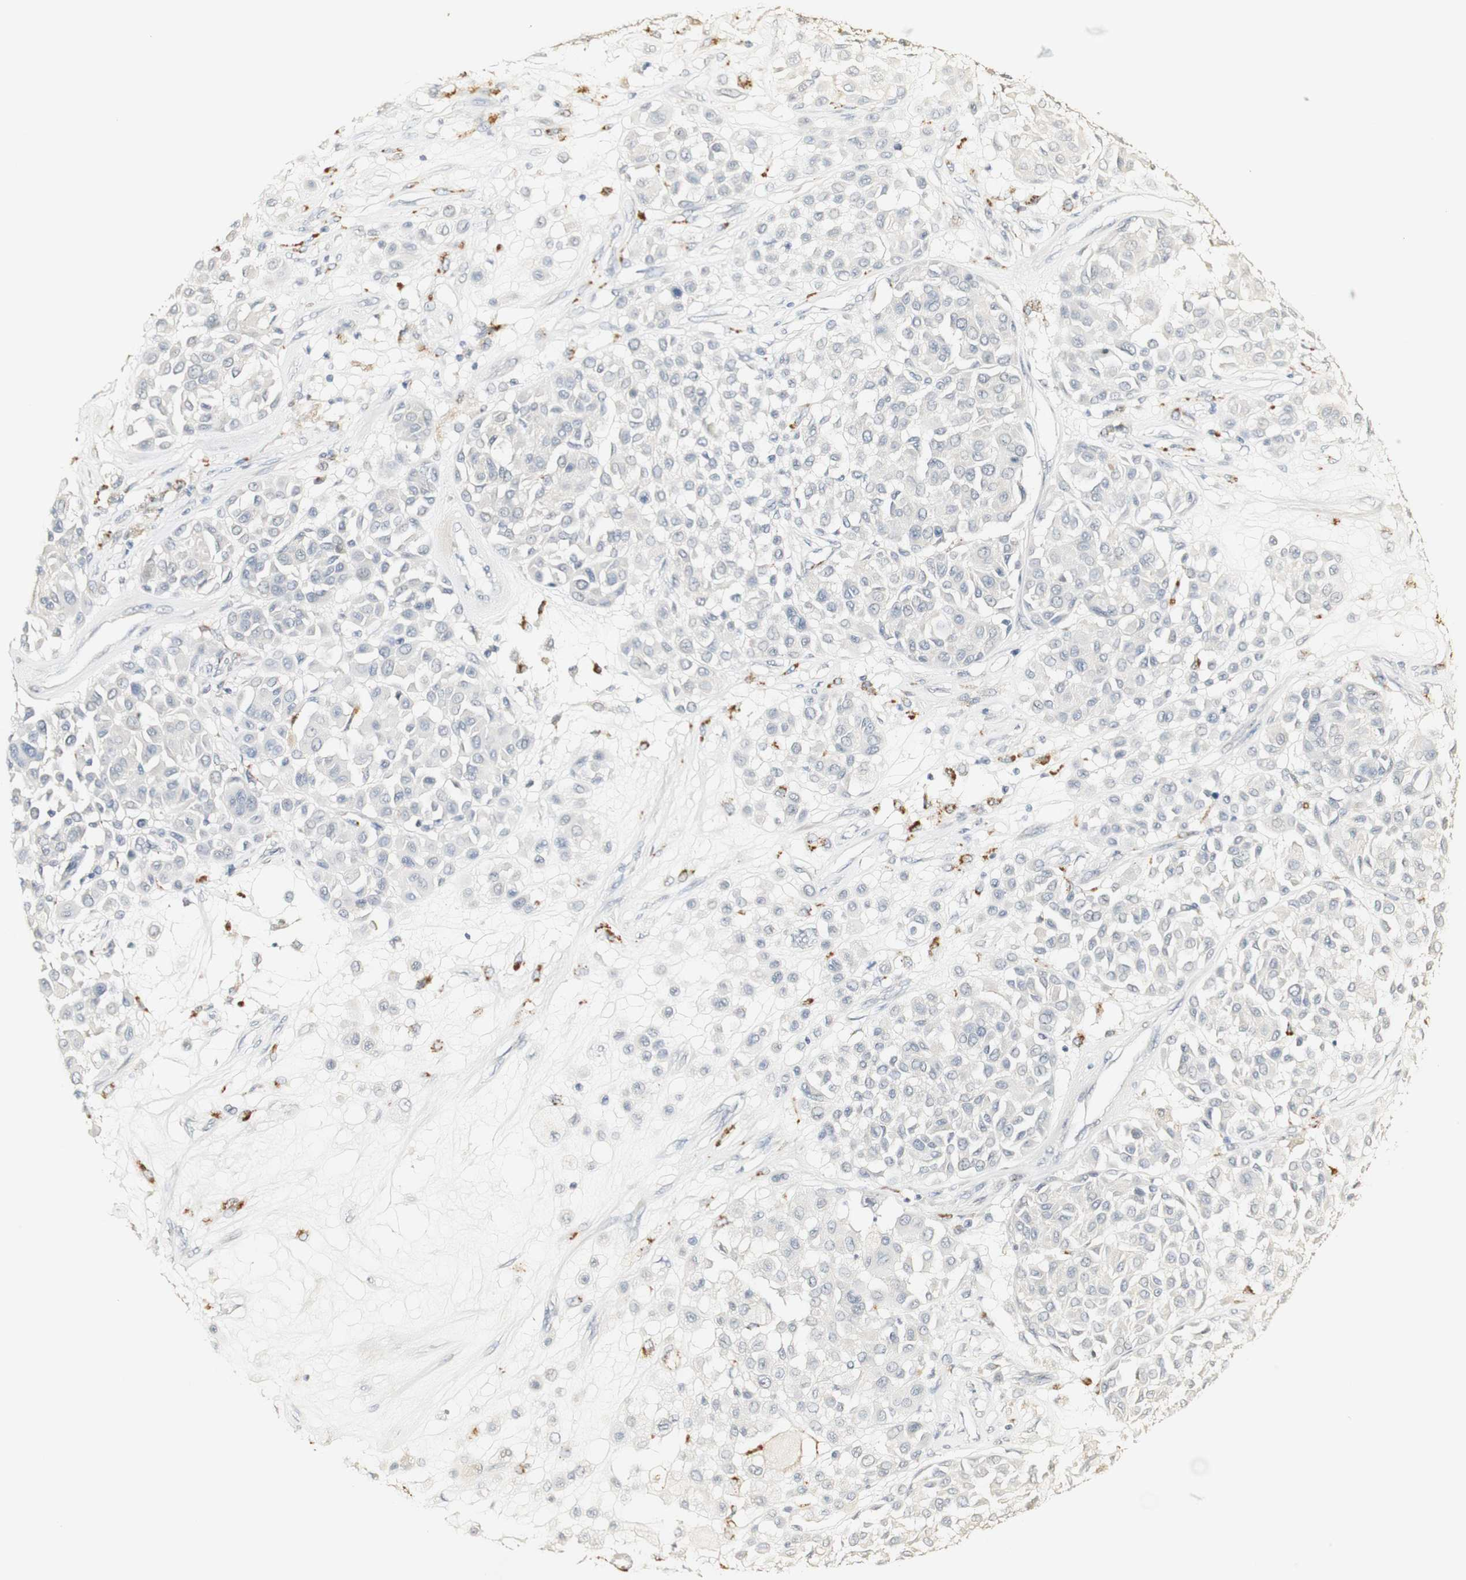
{"staining": {"intensity": "negative", "quantity": "none", "location": "none"}, "tissue": "melanoma", "cell_type": "Tumor cells", "image_type": "cancer", "snomed": [{"axis": "morphology", "description": "Malignant melanoma, Metastatic site"}, {"axis": "topography", "description": "Soft tissue"}], "caption": "Tumor cells are negative for protein expression in human melanoma. (Immunohistochemistry (ihc), brightfield microscopy, high magnification).", "gene": "SYT7", "patient": {"sex": "male", "age": 41}}